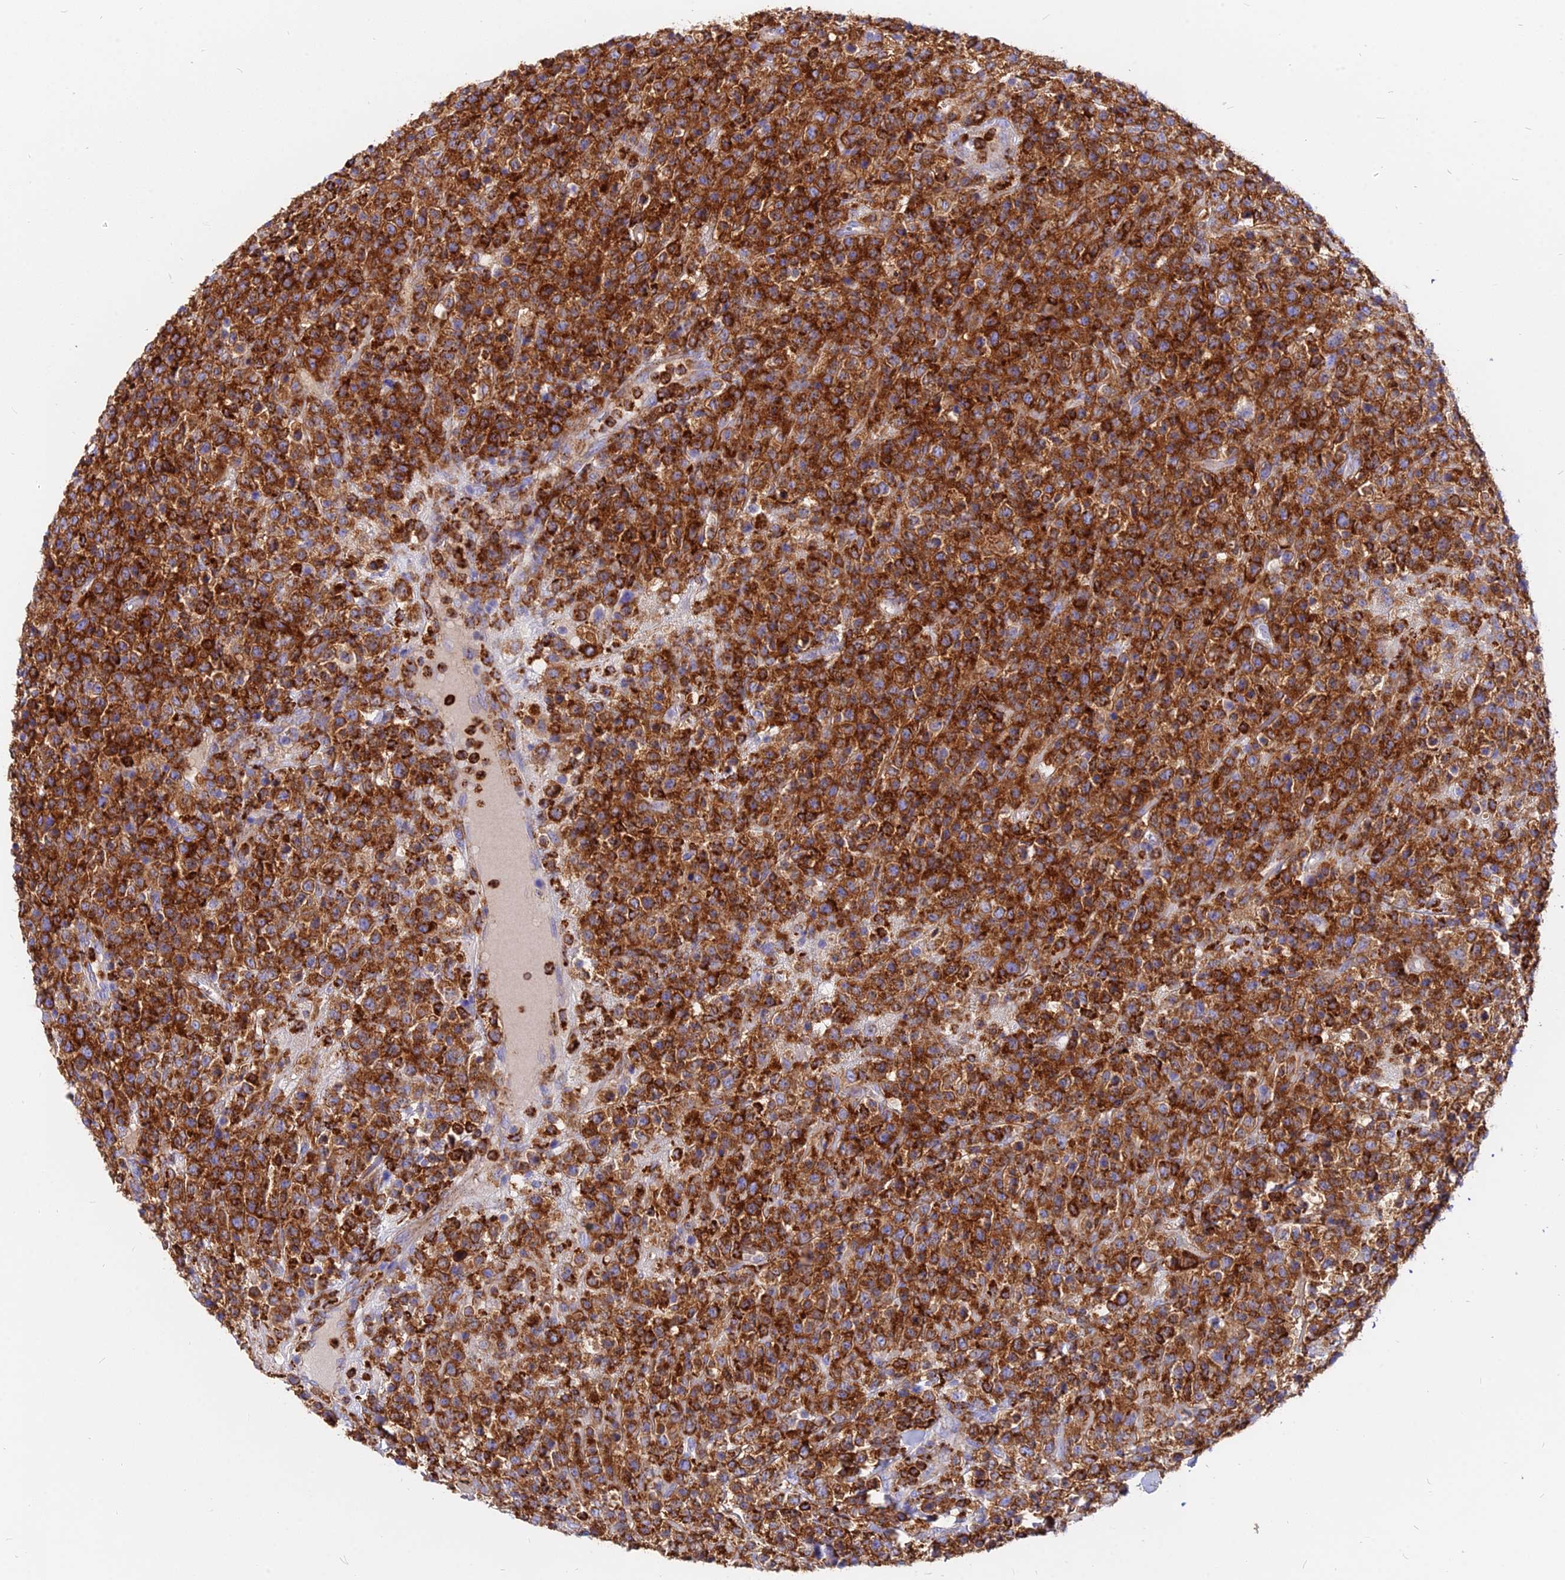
{"staining": {"intensity": "strong", "quantity": ">75%", "location": "cytoplasmic/membranous"}, "tissue": "lymphoma", "cell_type": "Tumor cells", "image_type": "cancer", "snomed": [{"axis": "morphology", "description": "Malignant lymphoma, non-Hodgkin's type, High grade"}, {"axis": "topography", "description": "Colon"}], "caption": "This image shows lymphoma stained with immunohistochemistry to label a protein in brown. The cytoplasmic/membranous of tumor cells show strong positivity for the protein. Nuclei are counter-stained blue.", "gene": "AGTRAP", "patient": {"sex": "female", "age": 53}}